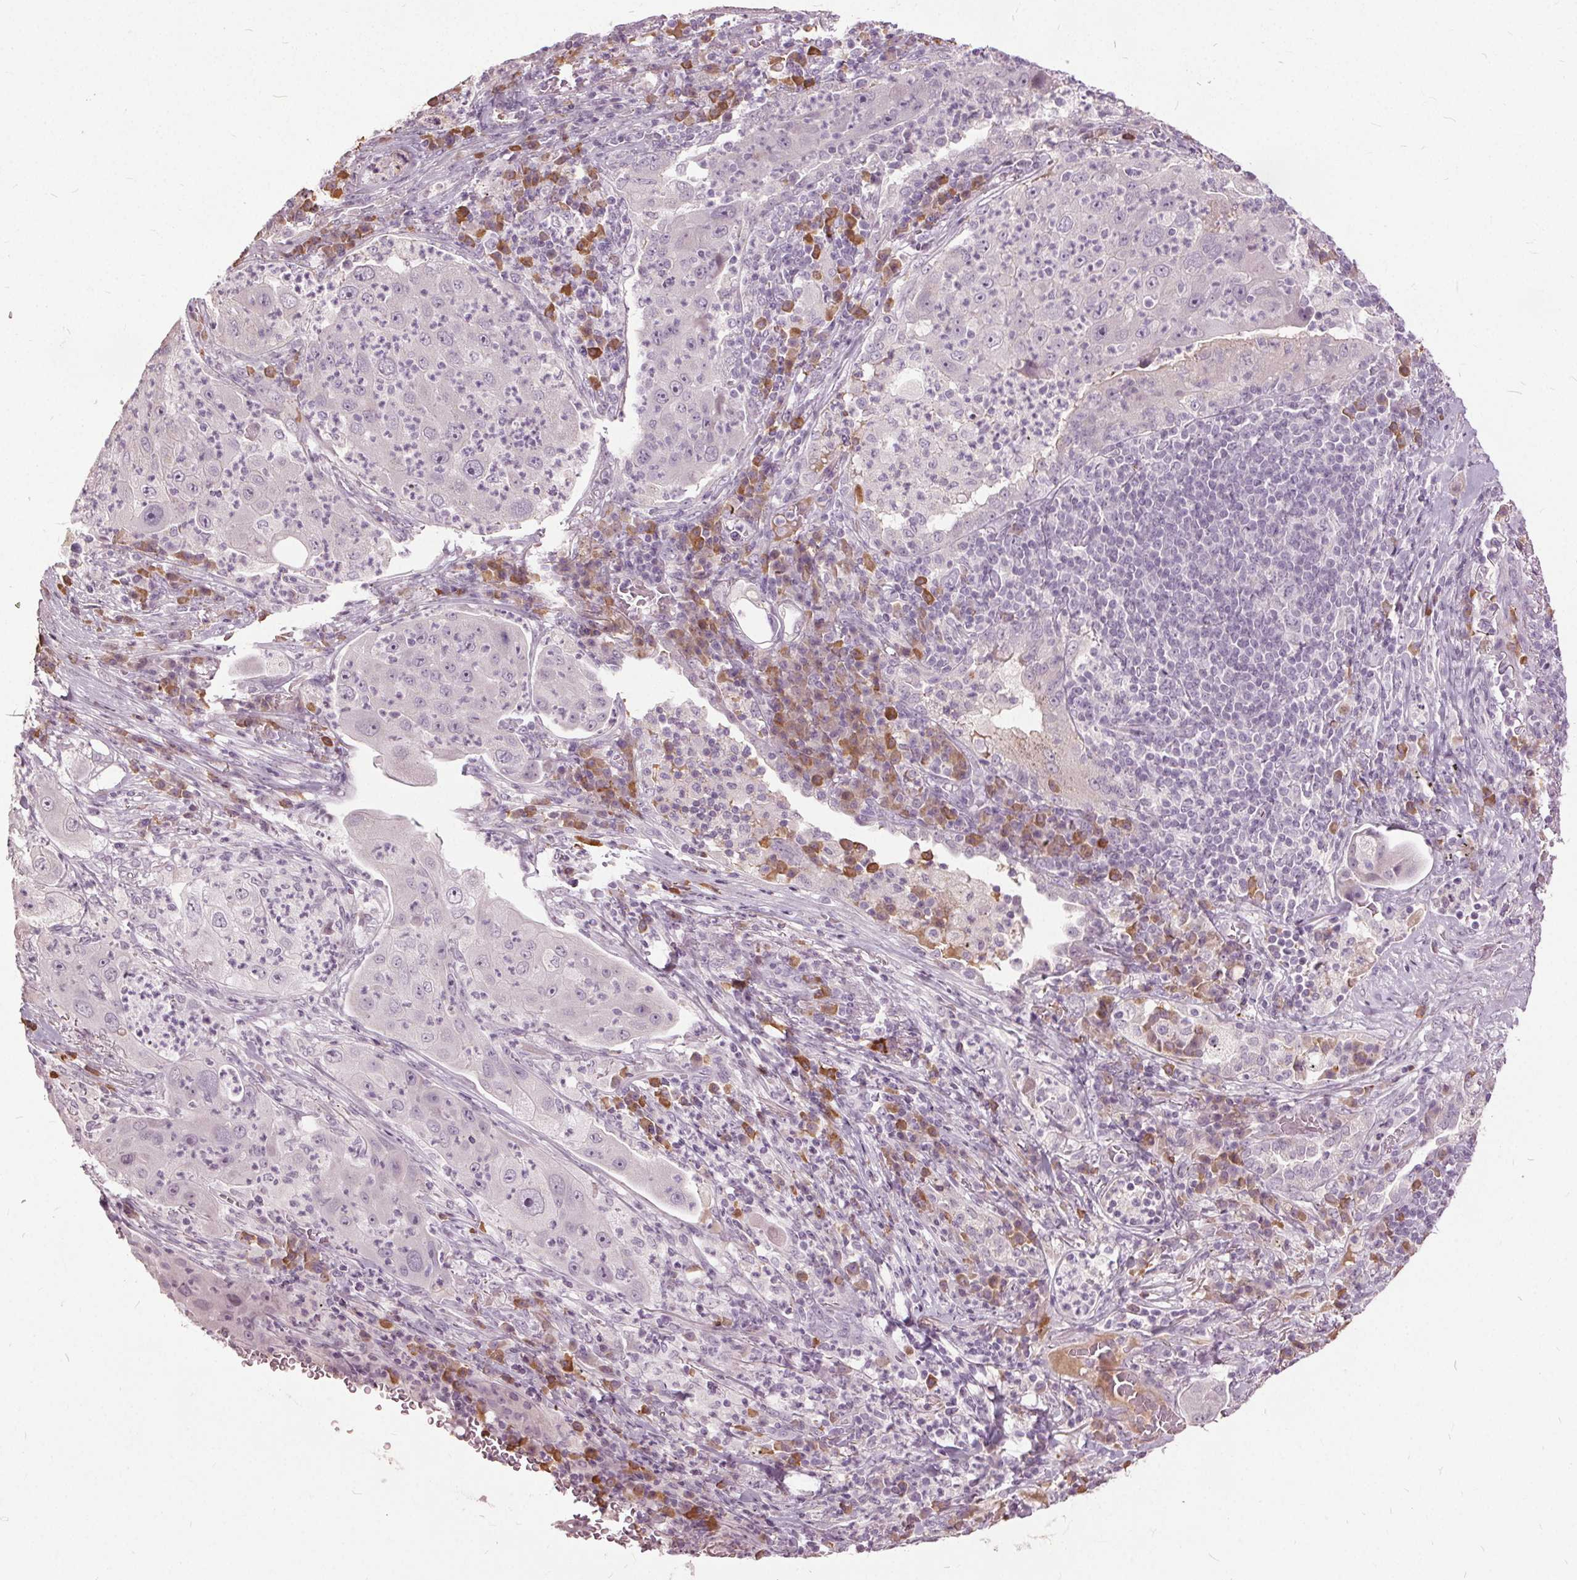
{"staining": {"intensity": "negative", "quantity": "none", "location": "none"}, "tissue": "lung cancer", "cell_type": "Tumor cells", "image_type": "cancer", "snomed": [{"axis": "morphology", "description": "Squamous cell carcinoma, NOS"}, {"axis": "topography", "description": "Lung"}], "caption": "This is an IHC histopathology image of human squamous cell carcinoma (lung). There is no positivity in tumor cells.", "gene": "CXCL16", "patient": {"sex": "female", "age": 59}}